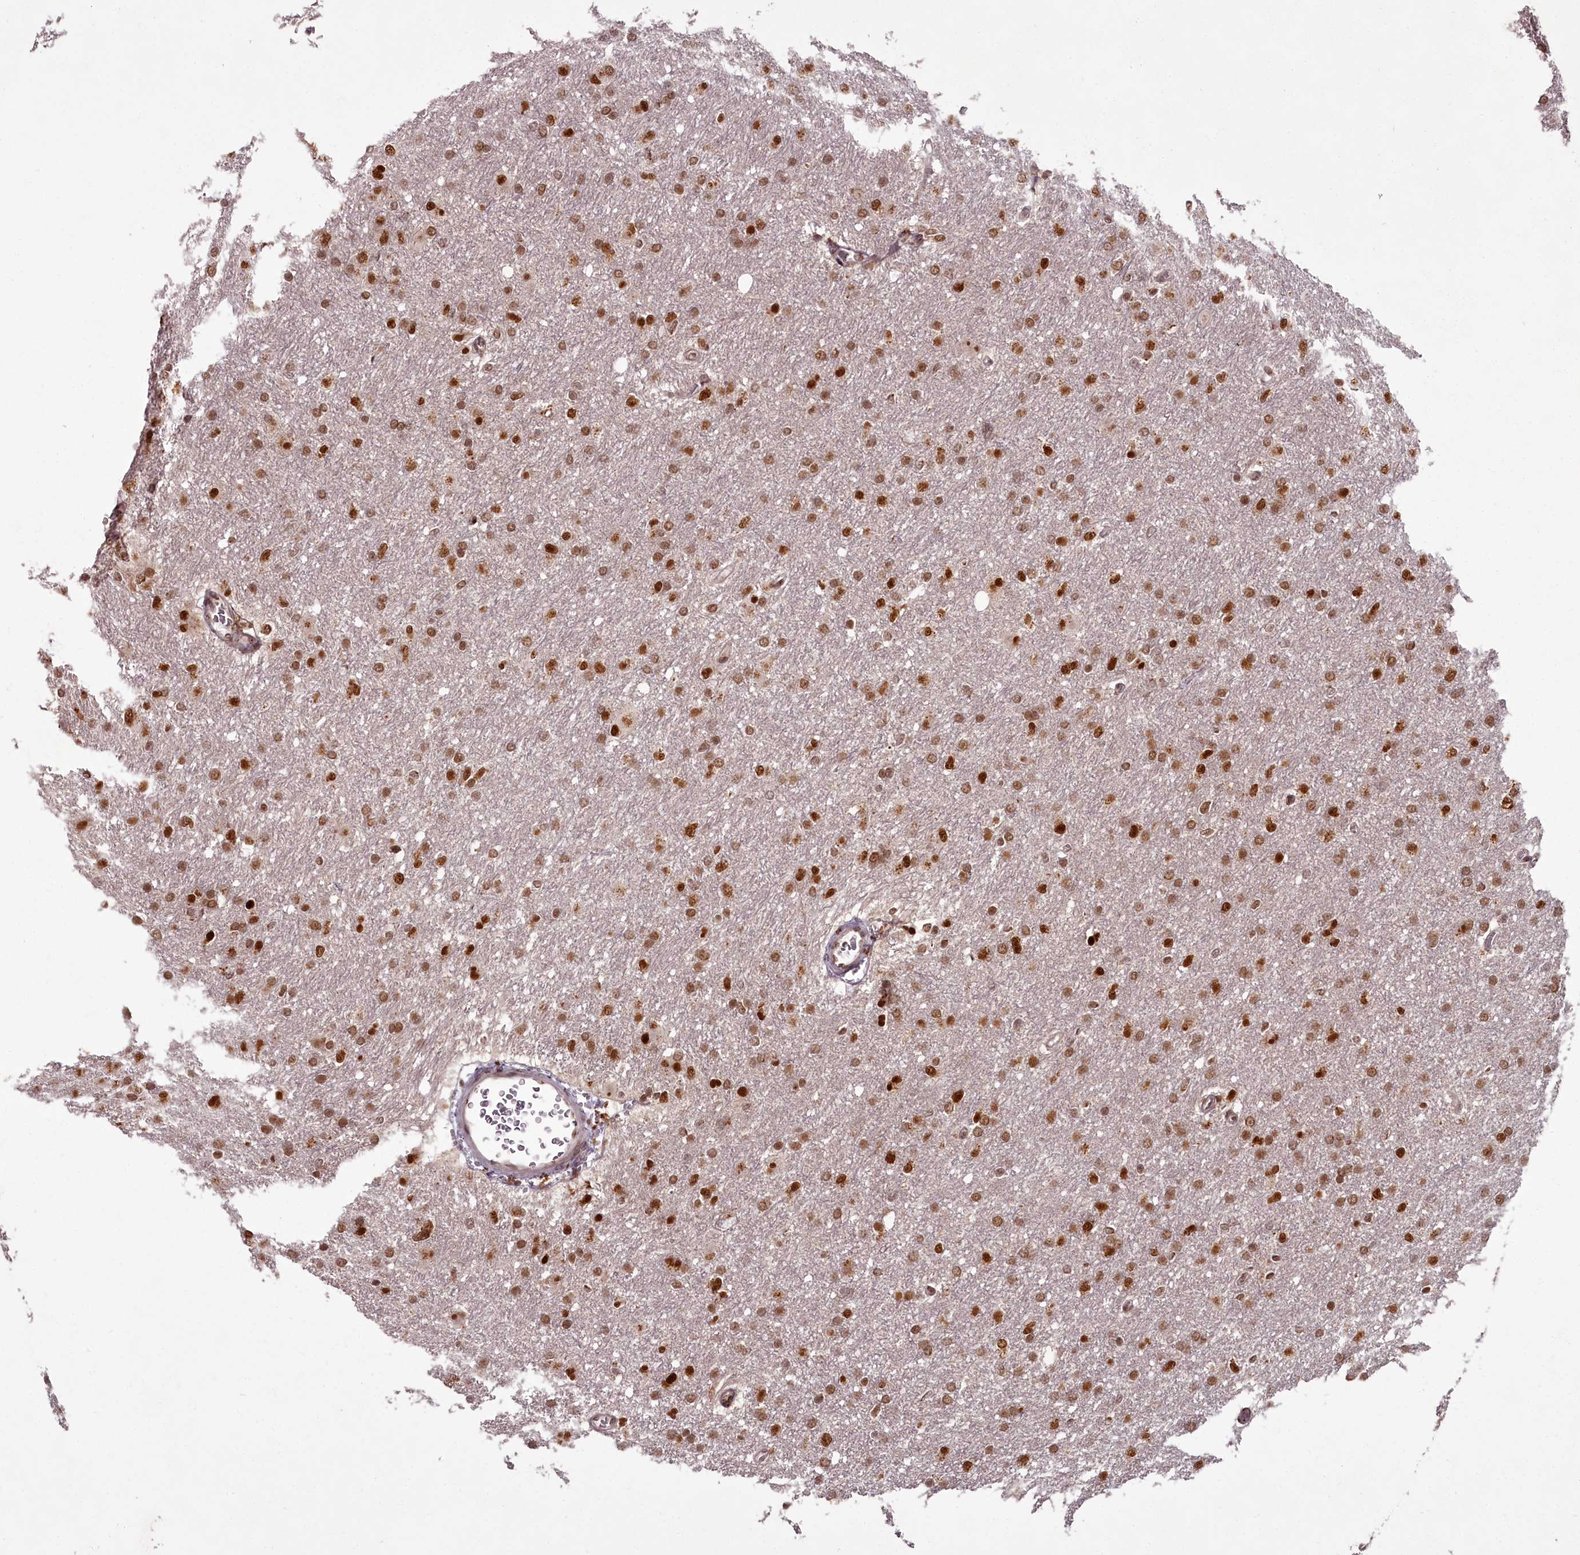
{"staining": {"intensity": "moderate", "quantity": ">75%", "location": "cytoplasmic/membranous,nuclear"}, "tissue": "glioma", "cell_type": "Tumor cells", "image_type": "cancer", "snomed": [{"axis": "morphology", "description": "Glioma, malignant, High grade"}, {"axis": "topography", "description": "Cerebral cortex"}], "caption": "Glioma stained with DAB IHC shows medium levels of moderate cytoplasmic/membranous and nuclear expression in about >75% of tumor cells.", "gene": "CEP83", "patient": {"sex": "female", "age": 36}}